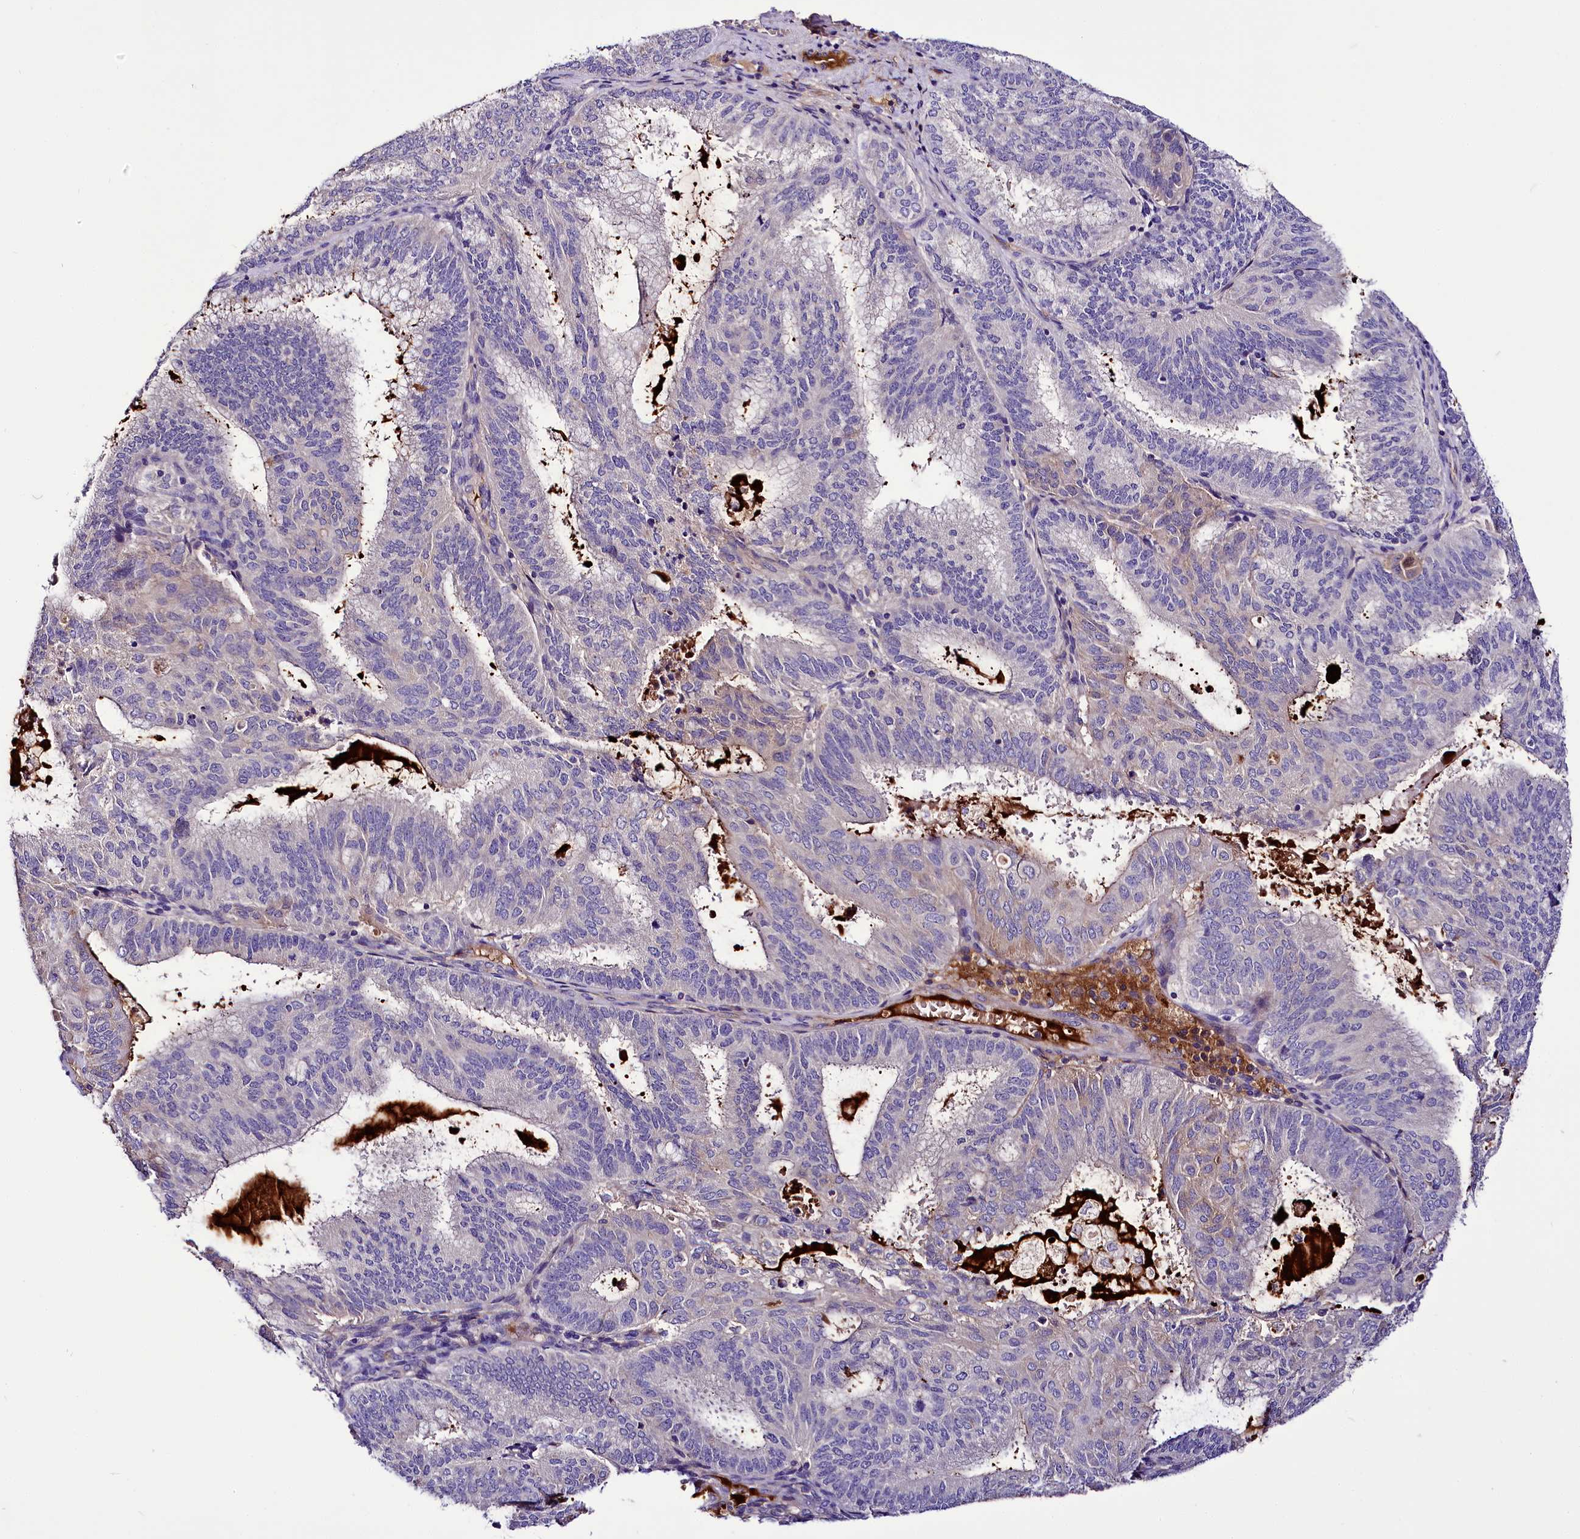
{"staining": {"intensity": "negative", "quantity": "none", "location": "none"}, "tissue": "endometrial cancer", "cell_type": "Tumor cells", "image_type": "cancer", "snomed": [{"axis": "morphology", "description": "Adenocarcinoma, NOS"}, {"axis": "topography", "description": "Endometrium"}], "caption": "Immunohistochemistry micrograph of human endometrial cancer stained for a protein (brown), which demonstrates no positivity in tumor cells.", "gene": "PPP1R32", "patient": {"sex": "female", "age": 49}}